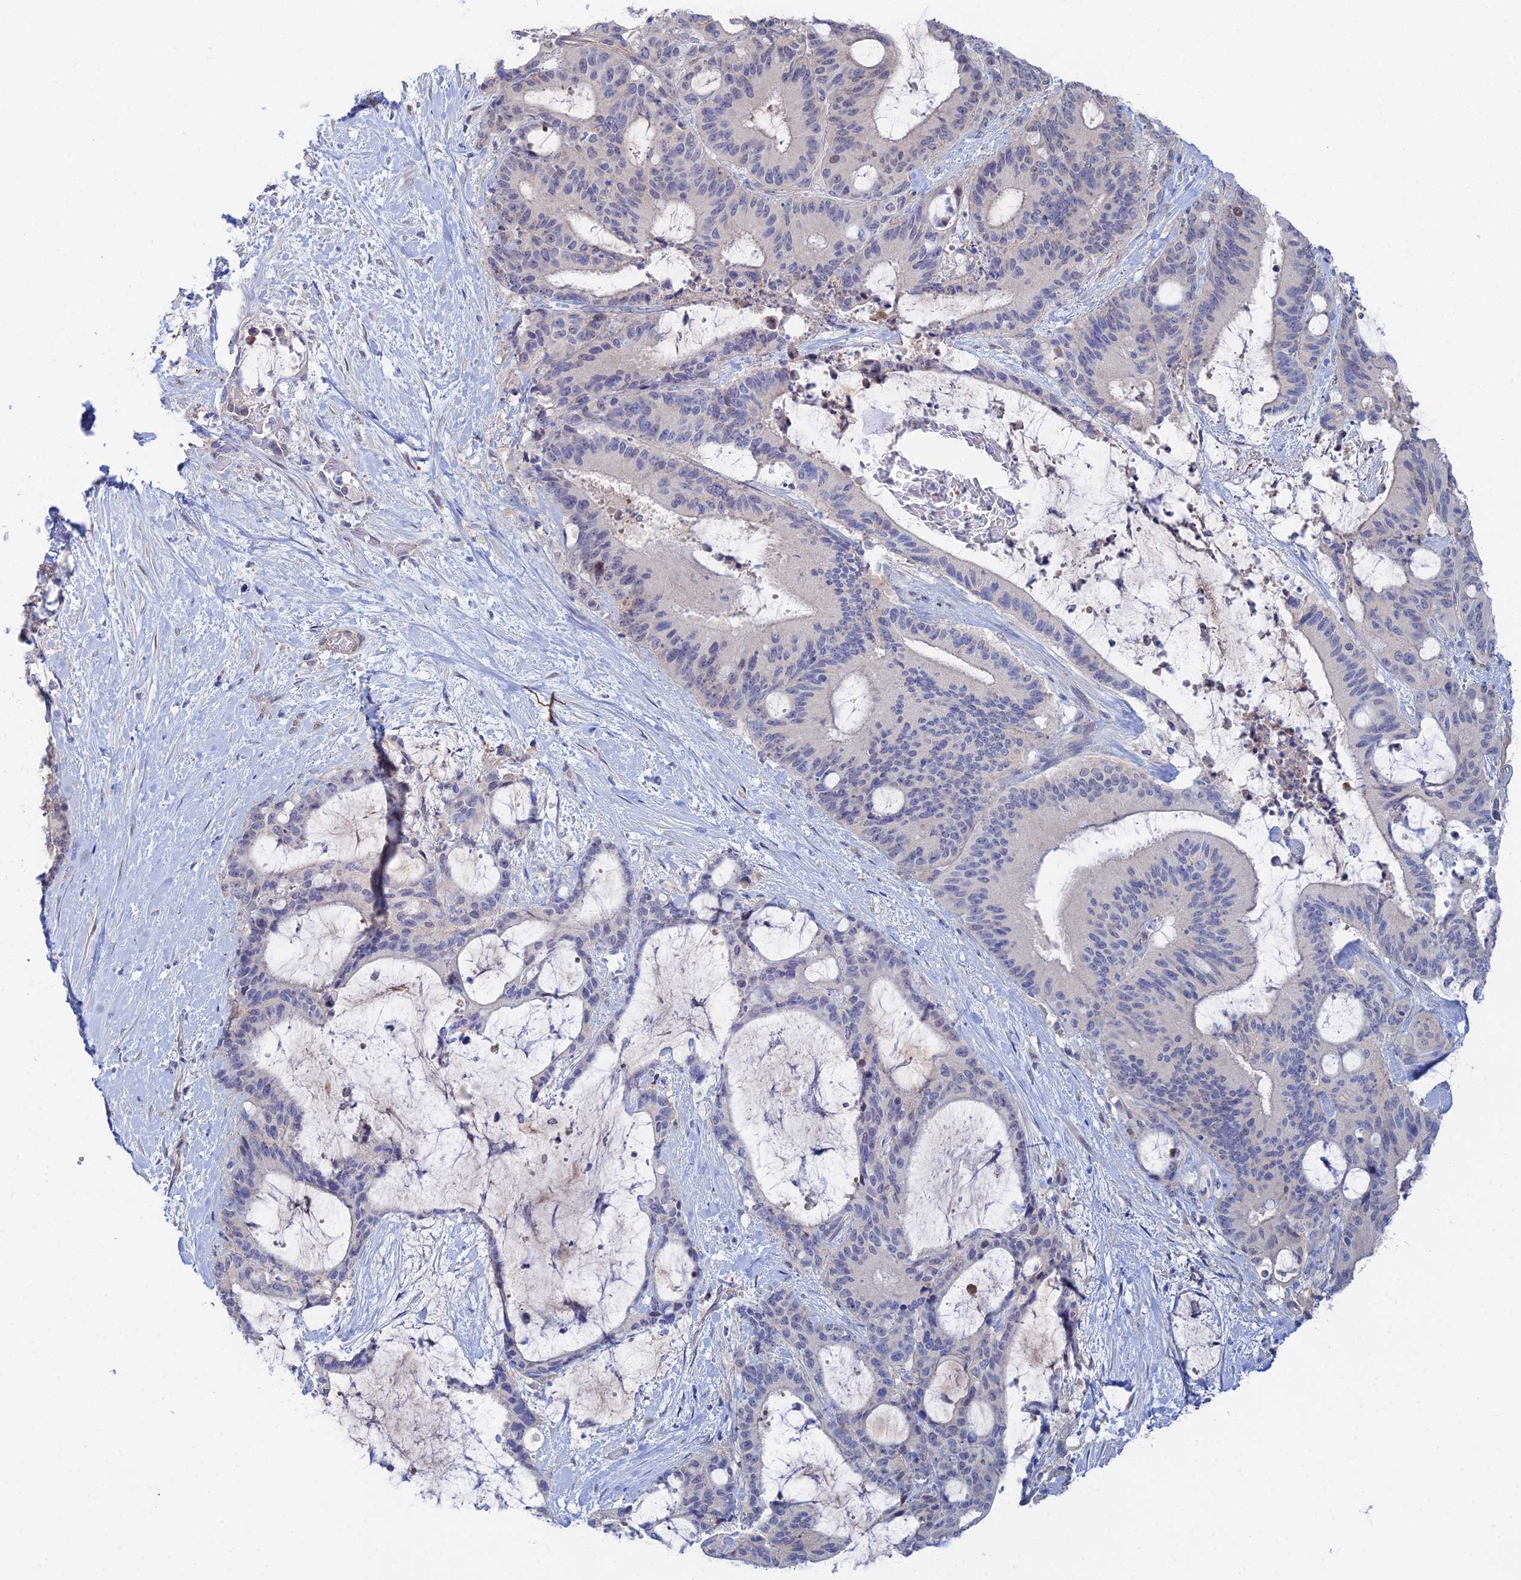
{"staining": {"intensity": "negative", "quantity": "none", "location": "none"}, "tissue": "liver cancer", "cell_type": "Tumor cells", "image_type": "cancer", "snomed": [{"axis": "morphology", "description": "Normal tissue, NOS"}, {"axis": "morphology", "description": "Cholangiocarcinoma"}, {"axis": "topography", "description": "Liver"}, {"axis": "topography", "description": "Peripheral nerve tissue"}], "caption": "DAB (3,3'-diaminobenzidine) immunohistochemical staining of human liver cholangiocarcinoma shows no significant staining in tumor cells.", "gene": "DNAH14", "patient": {"sex": "female", "age": 73}}